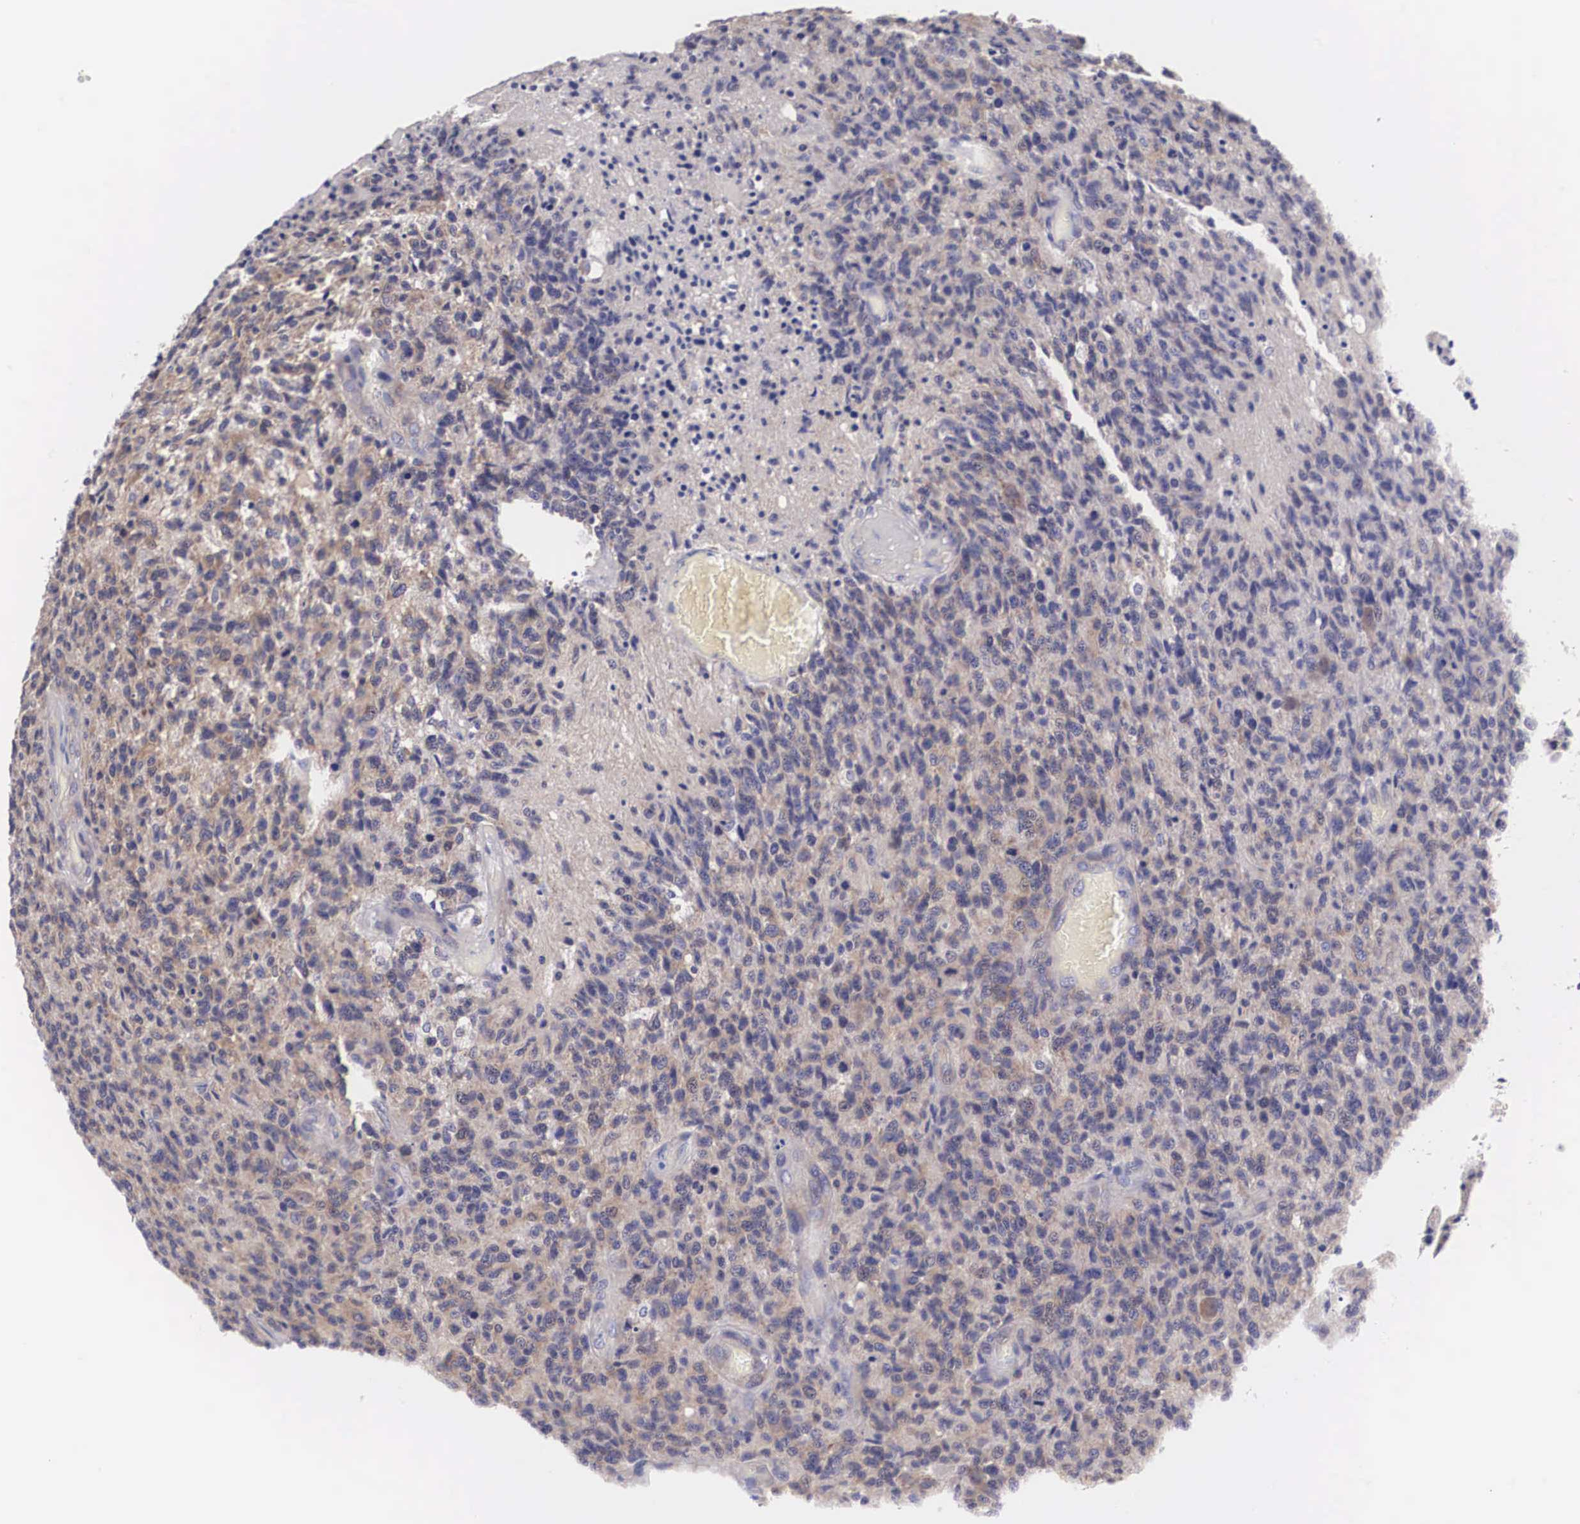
{"staining": {"intensity": "weak", "quantity": "25%-75%", "location": "cytoplasmic/membranous"}, "tissue": "glioma", "cell_type": "Tumor cells", "image_type": "cancer", "snomed": [{"axis": "morphology", "description": "Glioma, malignant, High grade"}, {"axis": "topography", "description": "Brain"}], "caption": "A histopathology image of human malignant glioma (high-grade) stained for a protein displays weak cytoplasmic/membranous brown staining in tumor cells.", "gene": "TXLNG", "patient": {"sex": "male", "age": 36}}